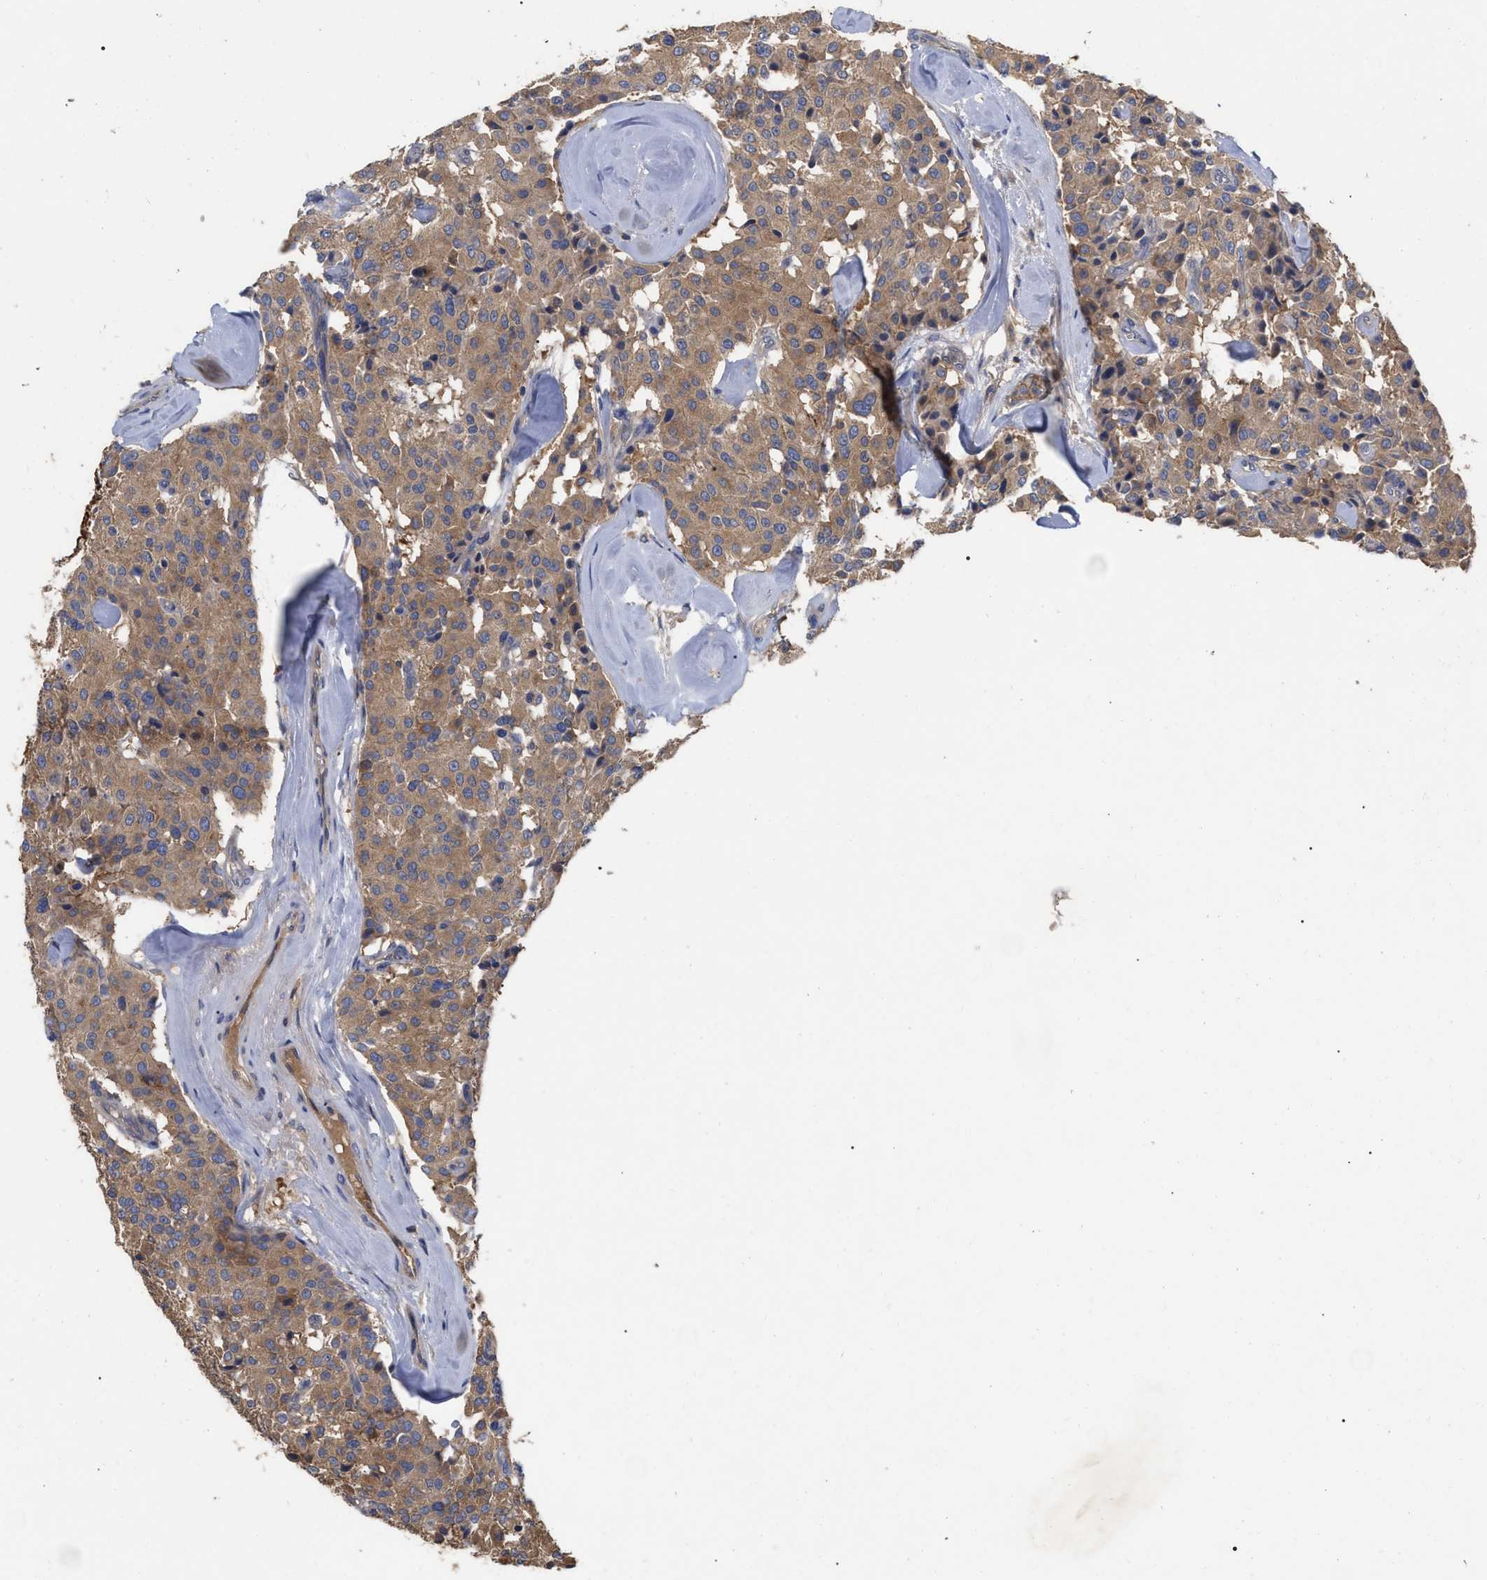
{"staining": {"intensity": "moderate", "quantity": ">75%", "location": "cytoplasmic/membranous"}, "tissue": "carcinoid", "cell_type": "Tumor cells", "image_type": "cancer", "snomed": [{"axis": "morphology", "description": "Carcinoid, malignant, NOS"}, {"axis": "topography", "description": "Lung"}], "caption": "Protein staining reveals moderate cytoplasmic/membranous positivity in approximately >75% of tumor cells in carcinoid.", "gene": "RAP1GDS1", "patient": {"sex": "male", "age": 30}}